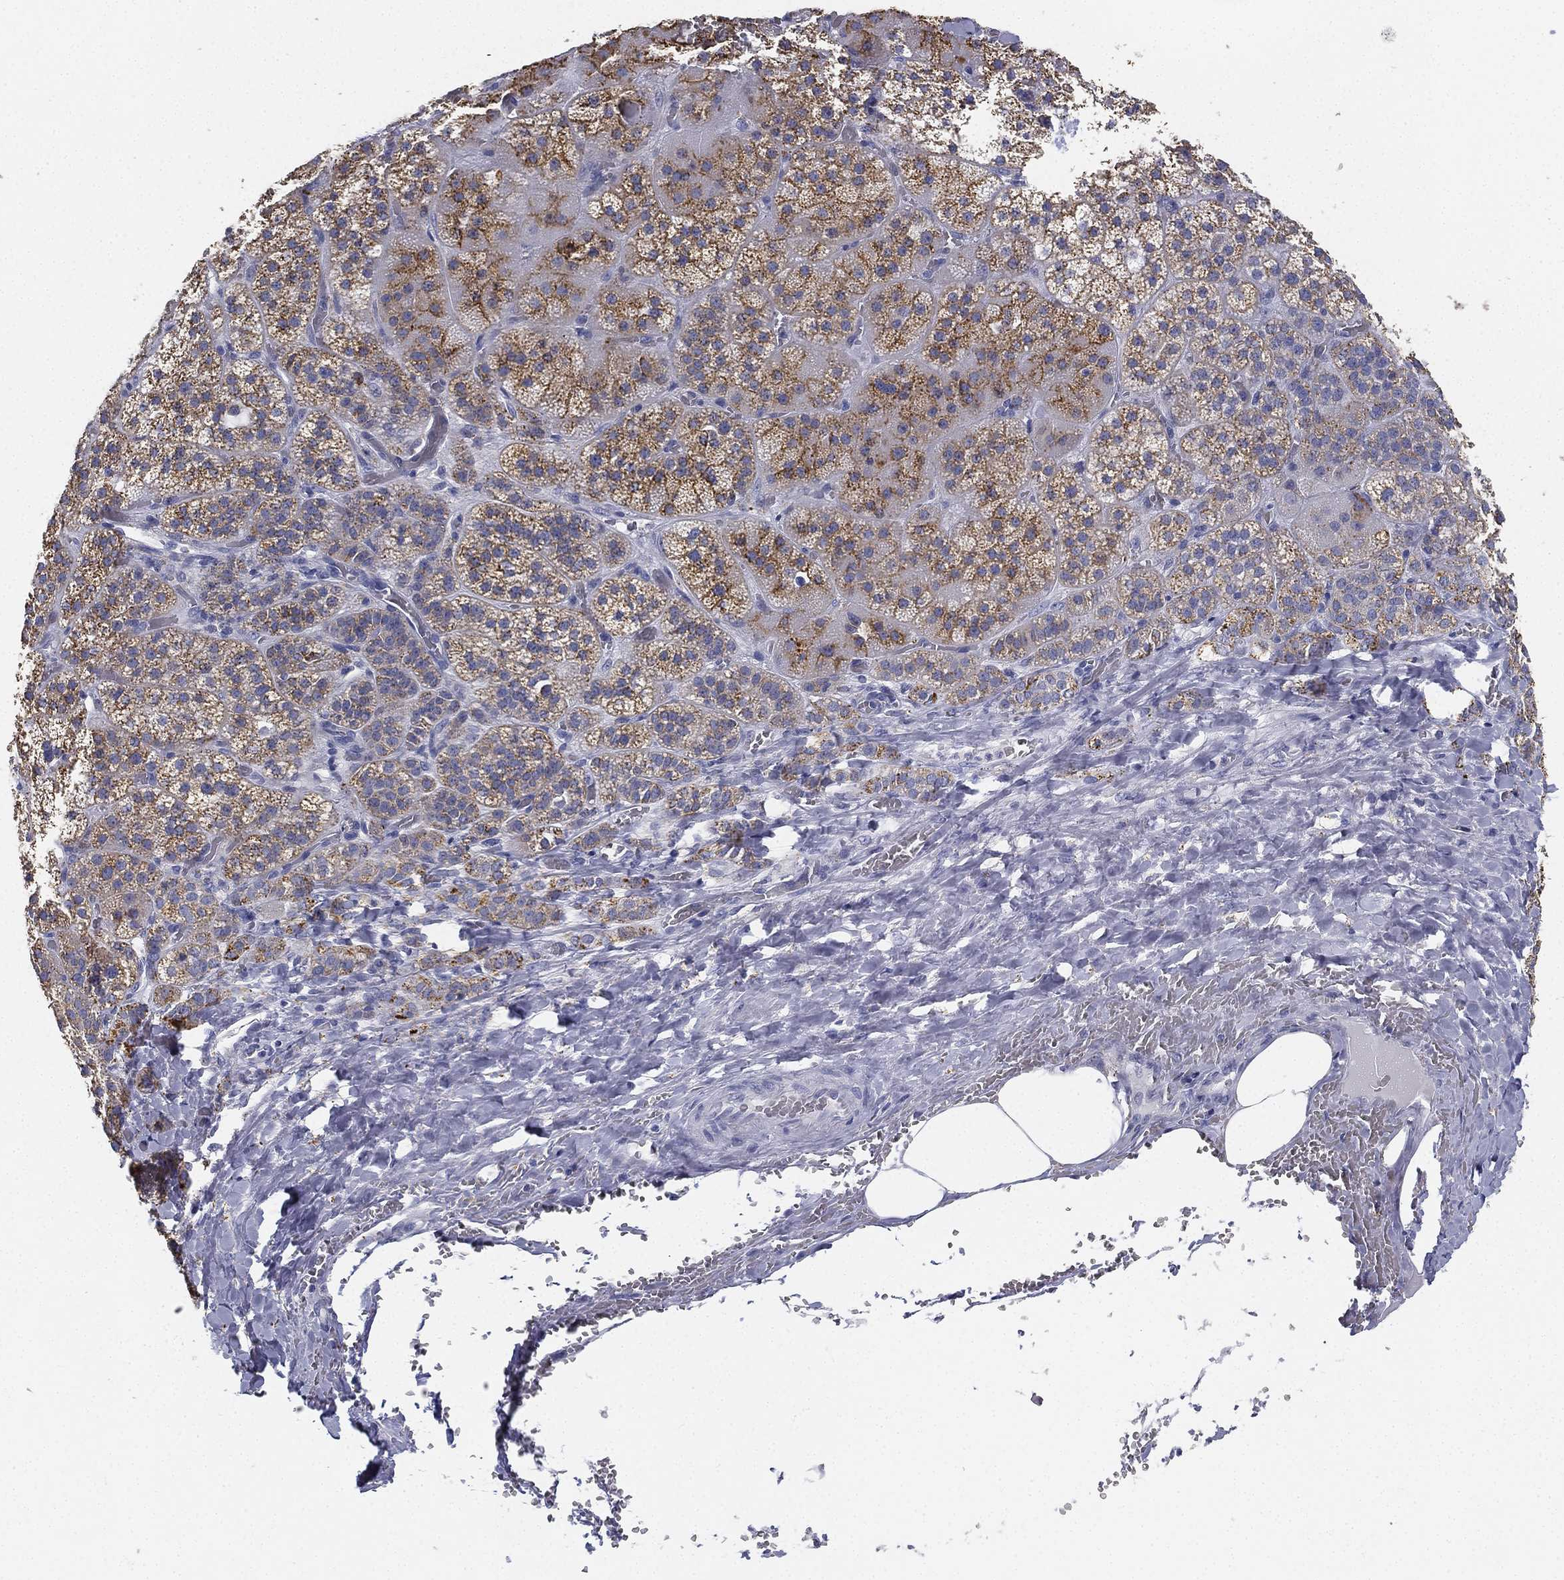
{"staining": {"intensity": "moderate", "quantity": ">75%", "location": "cytoplasmic/membranous"}, "tissue": "adrenal gland", "cell_type": "Glandular cells", "image_type": "normal", "snomed": [{"axis": "morphology", "description": "Normal tissue, NOS"}, {"axis": "topography", "description": "Adrenal gland"}], "caption": "Immunohistochemical staining of unremarkable human adrenal gland demonstrates medium levels of moderate cytoplasmic/membranous staining in approximately >75% of glandular cells.", "gene": "NPC2", "patient": {"sex": "male", "age": 57}}